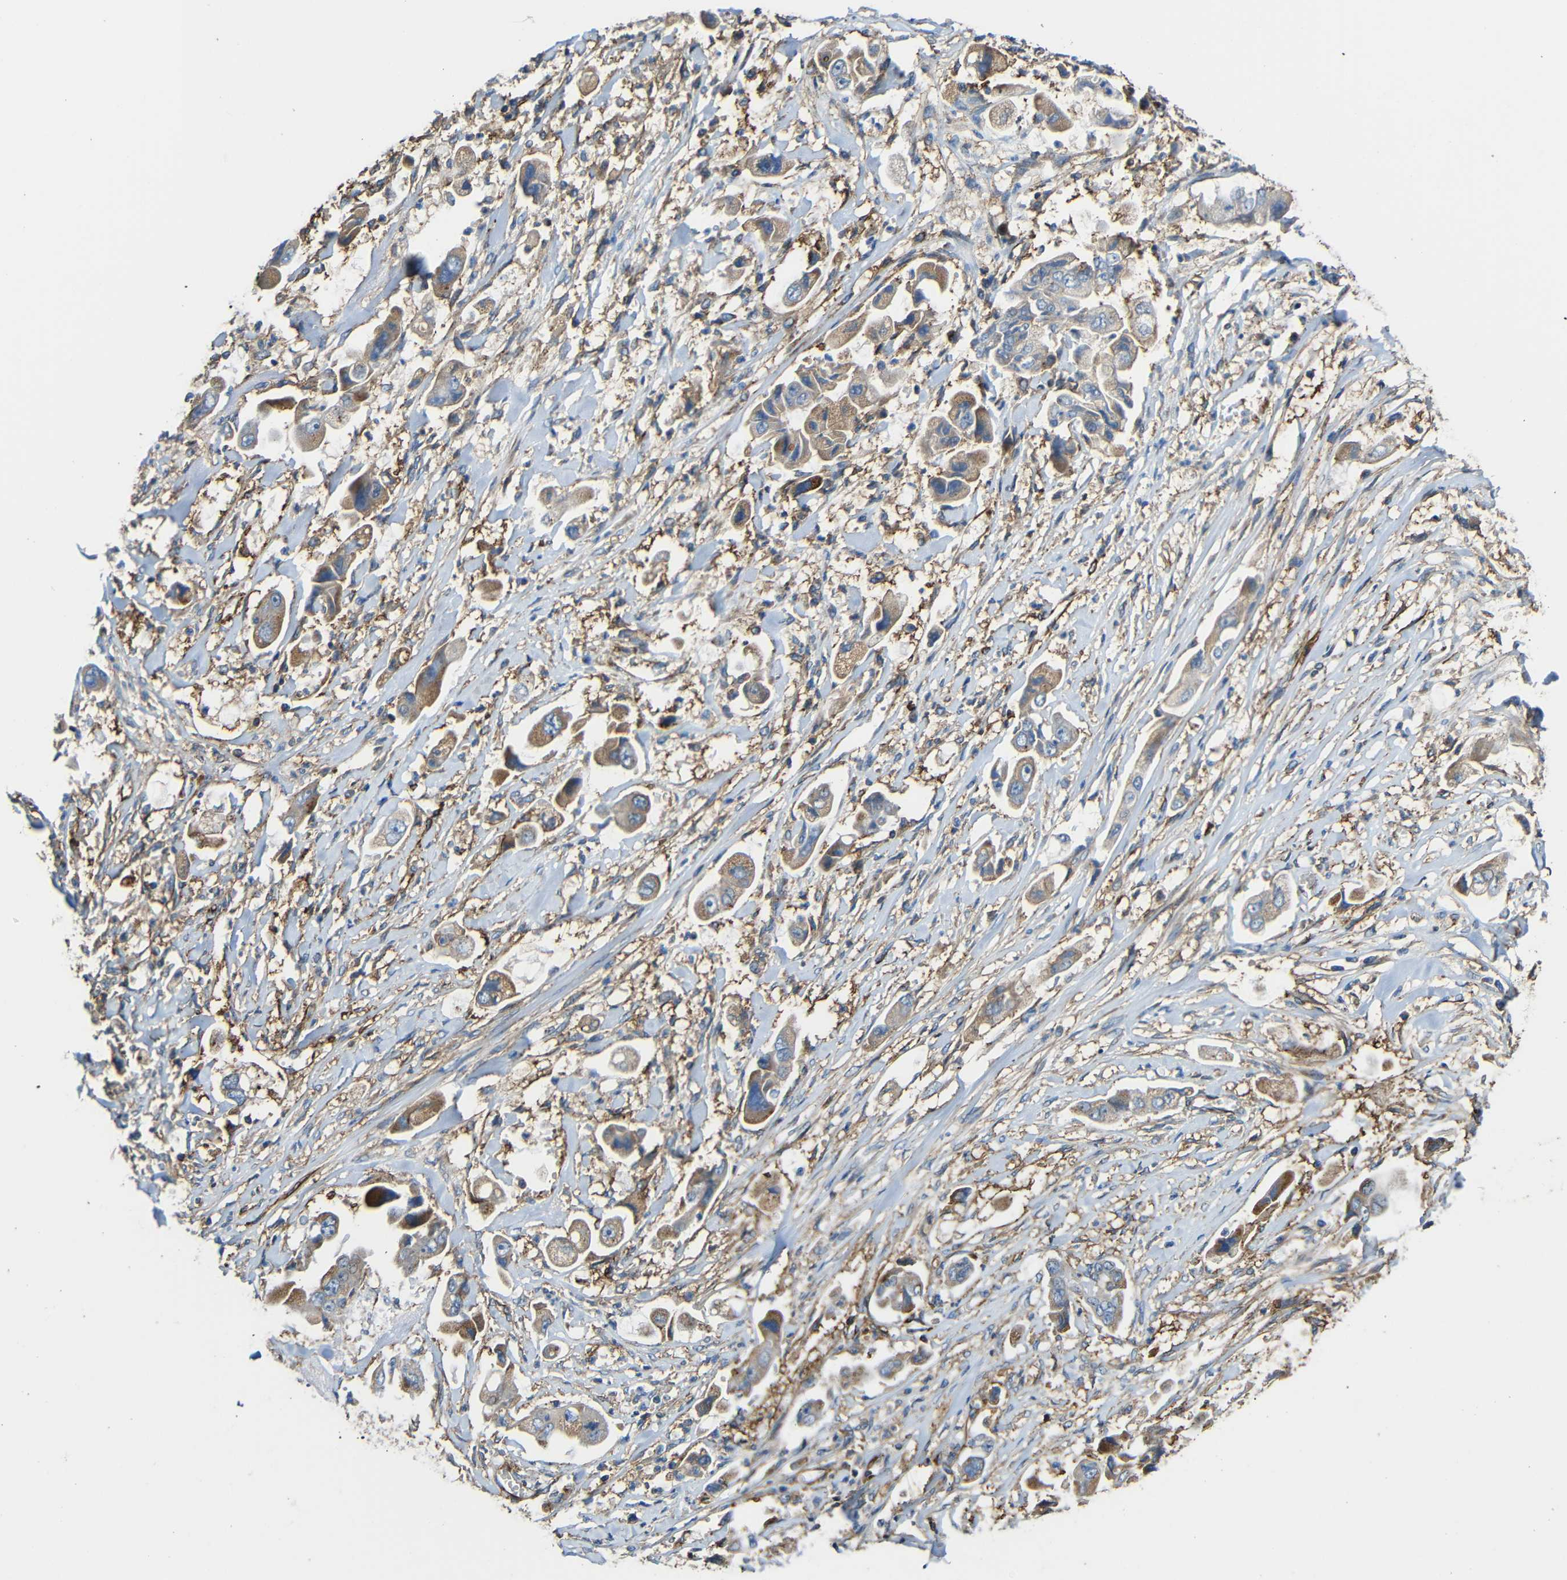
{"staining": {"intensity": "moderate", "quantity": ">75%", "location": "cytoplasmic/membranous"}, "tissue": "stomach cancer", "cell_type": "Tumor cells", "image_type": "cancer", "snomed": [{"axis": "morphology", "description": "Adenocarcinoma, NOS"}, {"axis": "topography", "description": "Stomach"}], "caption": "The micrograph exhibits immunohistochemical staining of stomach cancer. There is moderate cytoplasmic/membranous staining is identified in approximately >75% of tumor cells.", "gene": "IGSF10", "patient": {"sex": "male", "age": 62}}